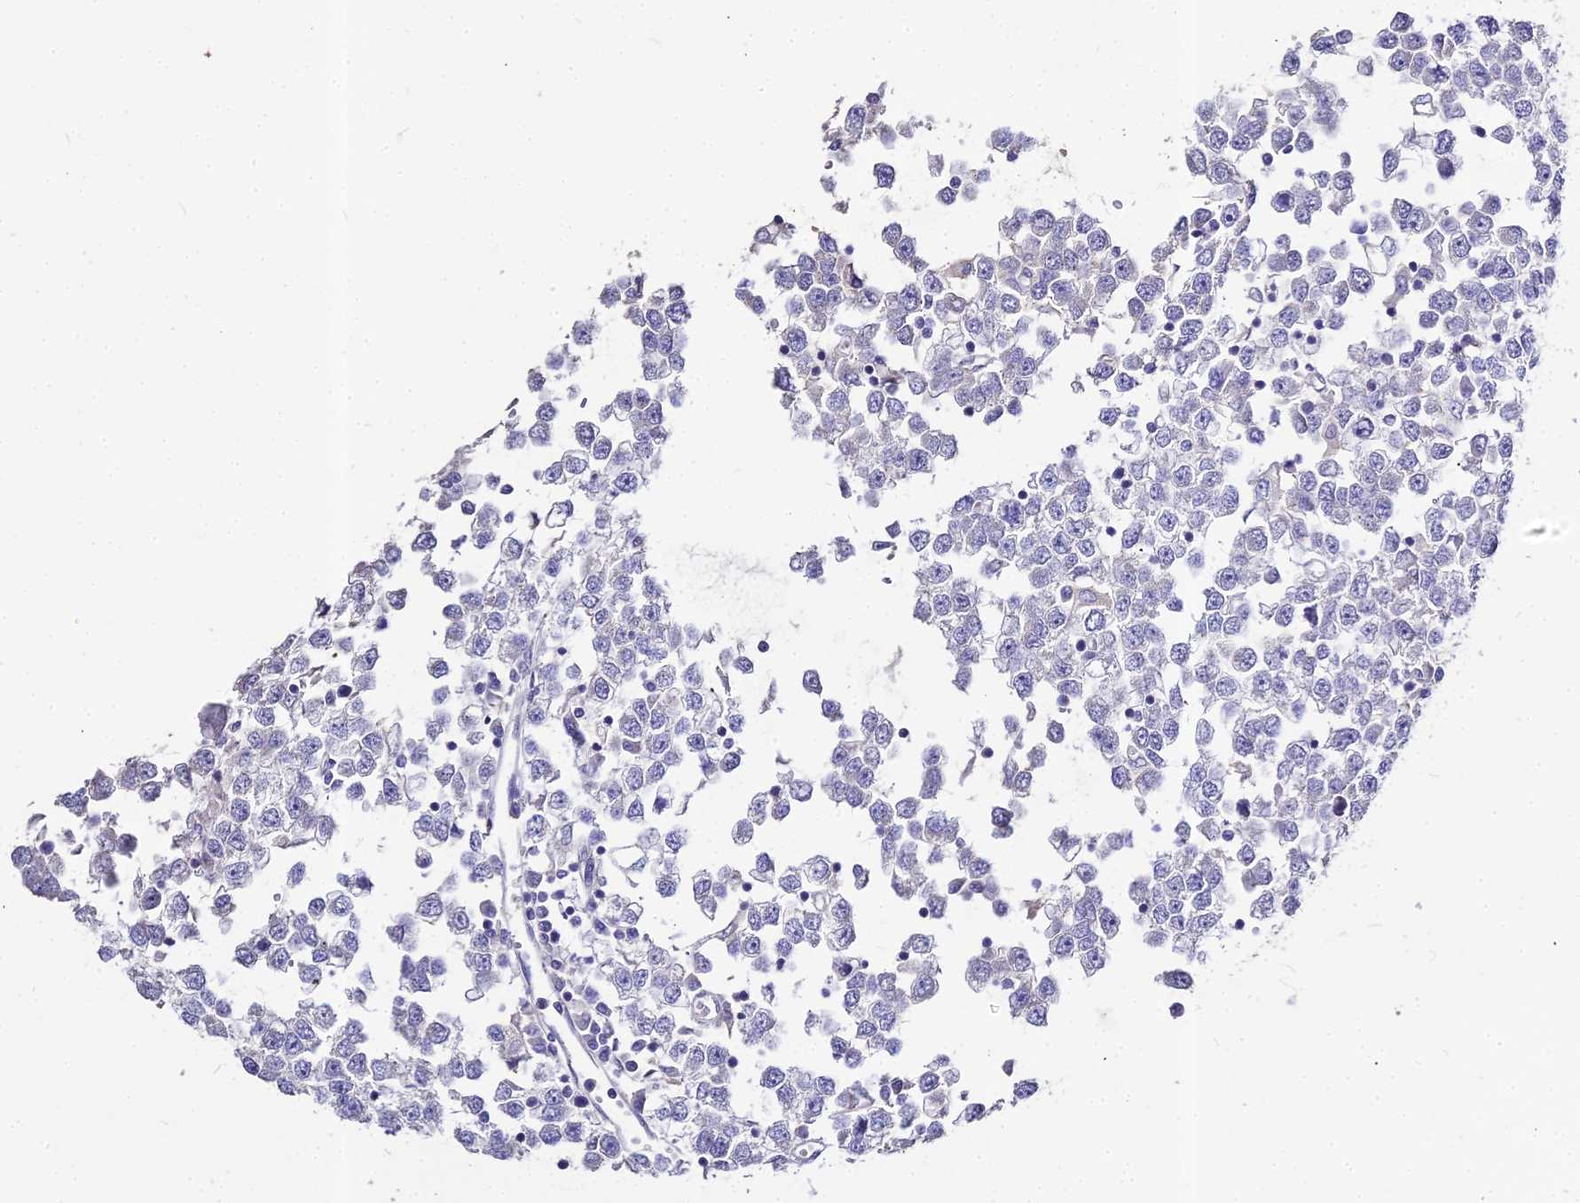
{"staining": {"intensity": "negative", "quantity": "none", "location": "none"}, "tissue": "testis cancer", "cell_type": "Tumor cells", "image_type": "cancer", "snomed": [{"axis": "morphology", "description": "Seminoma, NOS"}, {"axis": "topography", "description": "Testis"}], "caption": "Human seminoma (testis) stained for a protein using immunohistochemistry reveals no expression in tumor cells.", "gene": "GLYAT", "patient": {"sex": "male", "age": 65}}